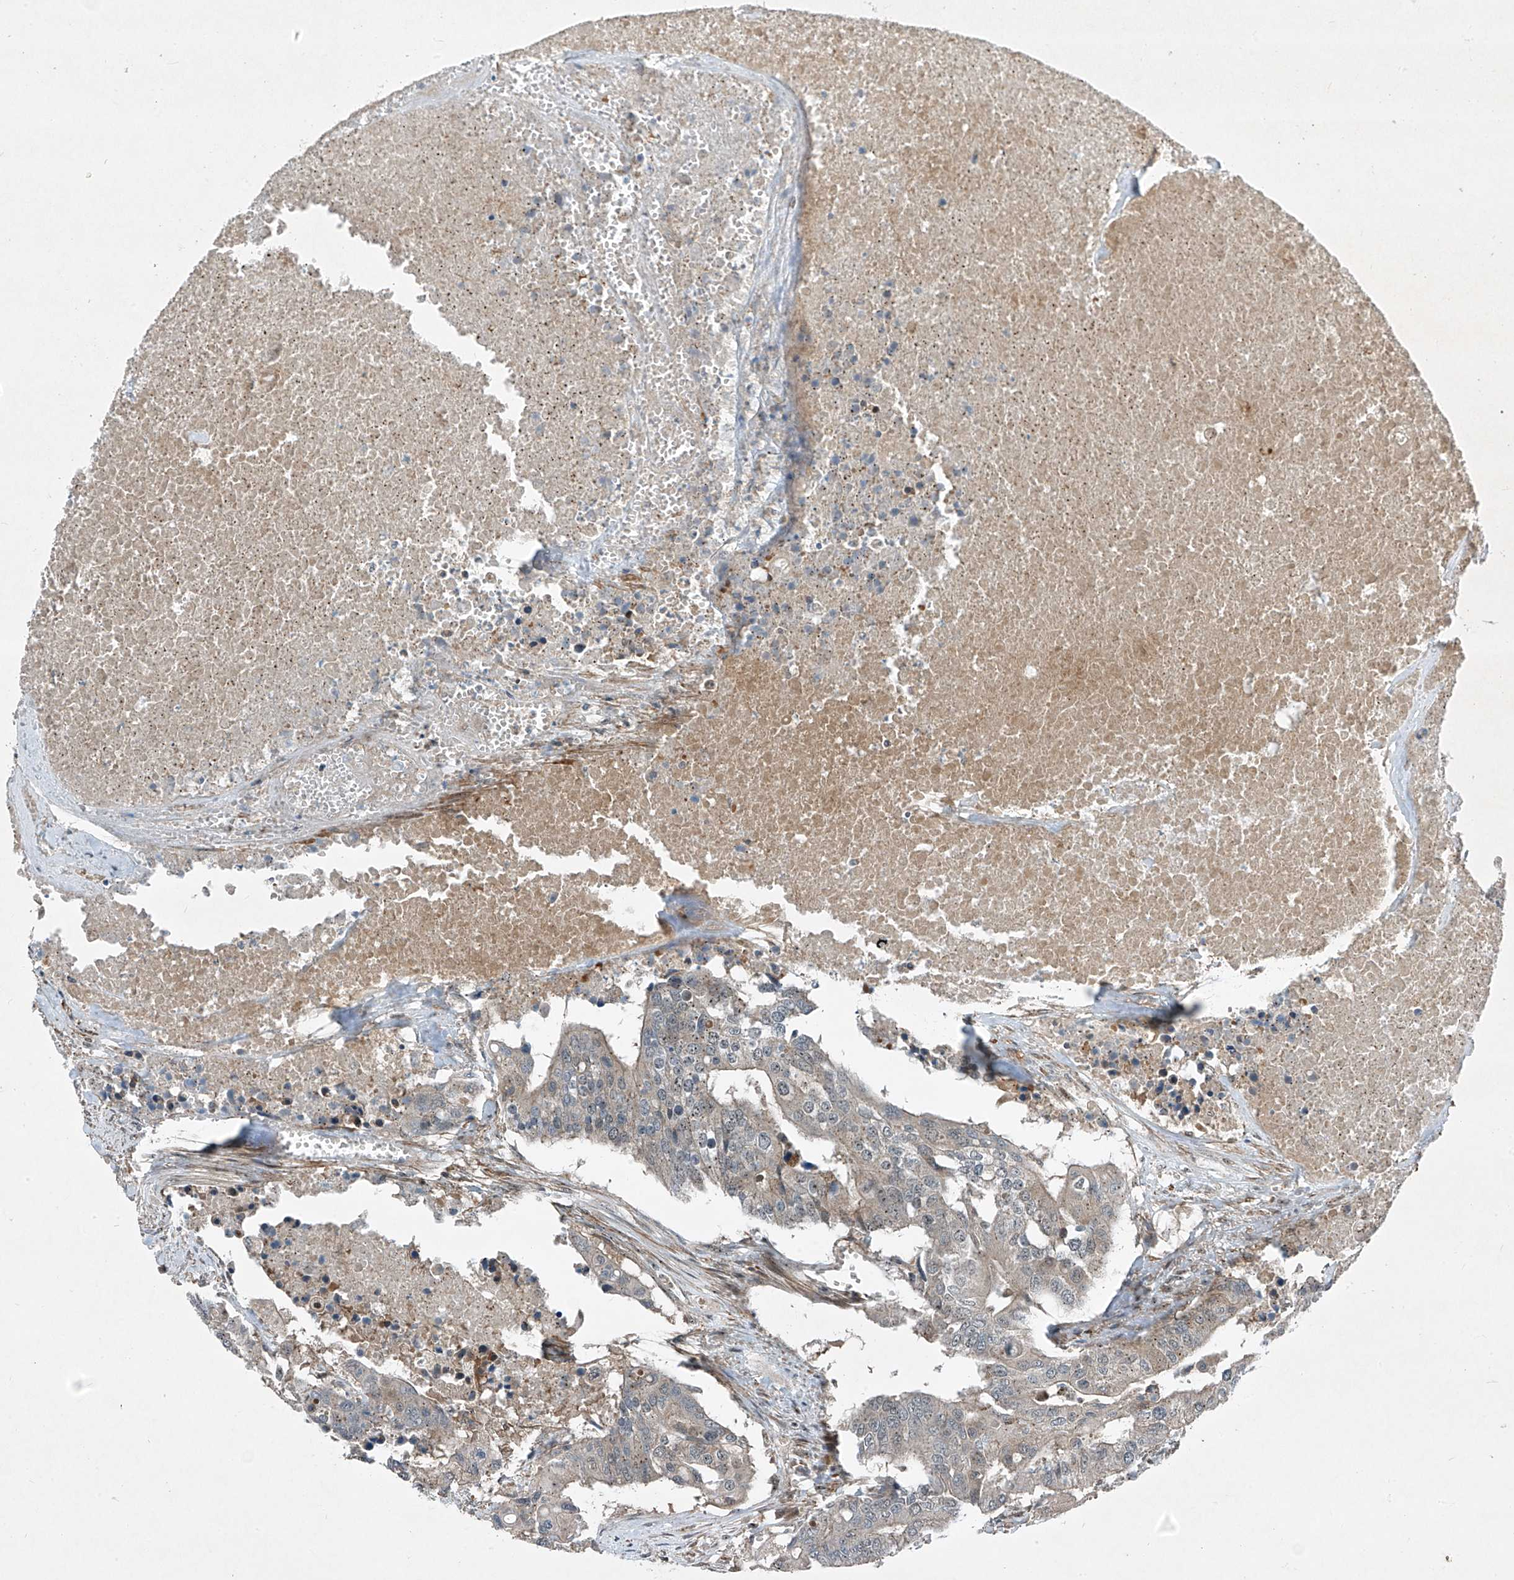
{"staining": {"intensity": "weak", "quantity": "25%-75%", "location": "cytoplasmic/membranous"}, "tissue": "colorectal cancer", "cell_type": "Tumor cells", "image_type": "cancer", "snomed": [{"axis": "morphology", "description": "Adenocarcinoma, NOS"}, {"axis": "topography", "description": "Colon"}], "caption": "Adenocarcinoma (colorectal) was stained to show a protein in brown. There is low levels of weak cytoplasmic/membranous positivity in approximately 25%-75% of tumor cells. Using DAB (3,3'-diaminobenzidine) (brown) and hematoxylin (blue) stains, captured at high magnification using brightfield microscopy.", "gene": "PPCS", "patient": {"sex": "male", "age": 77}}